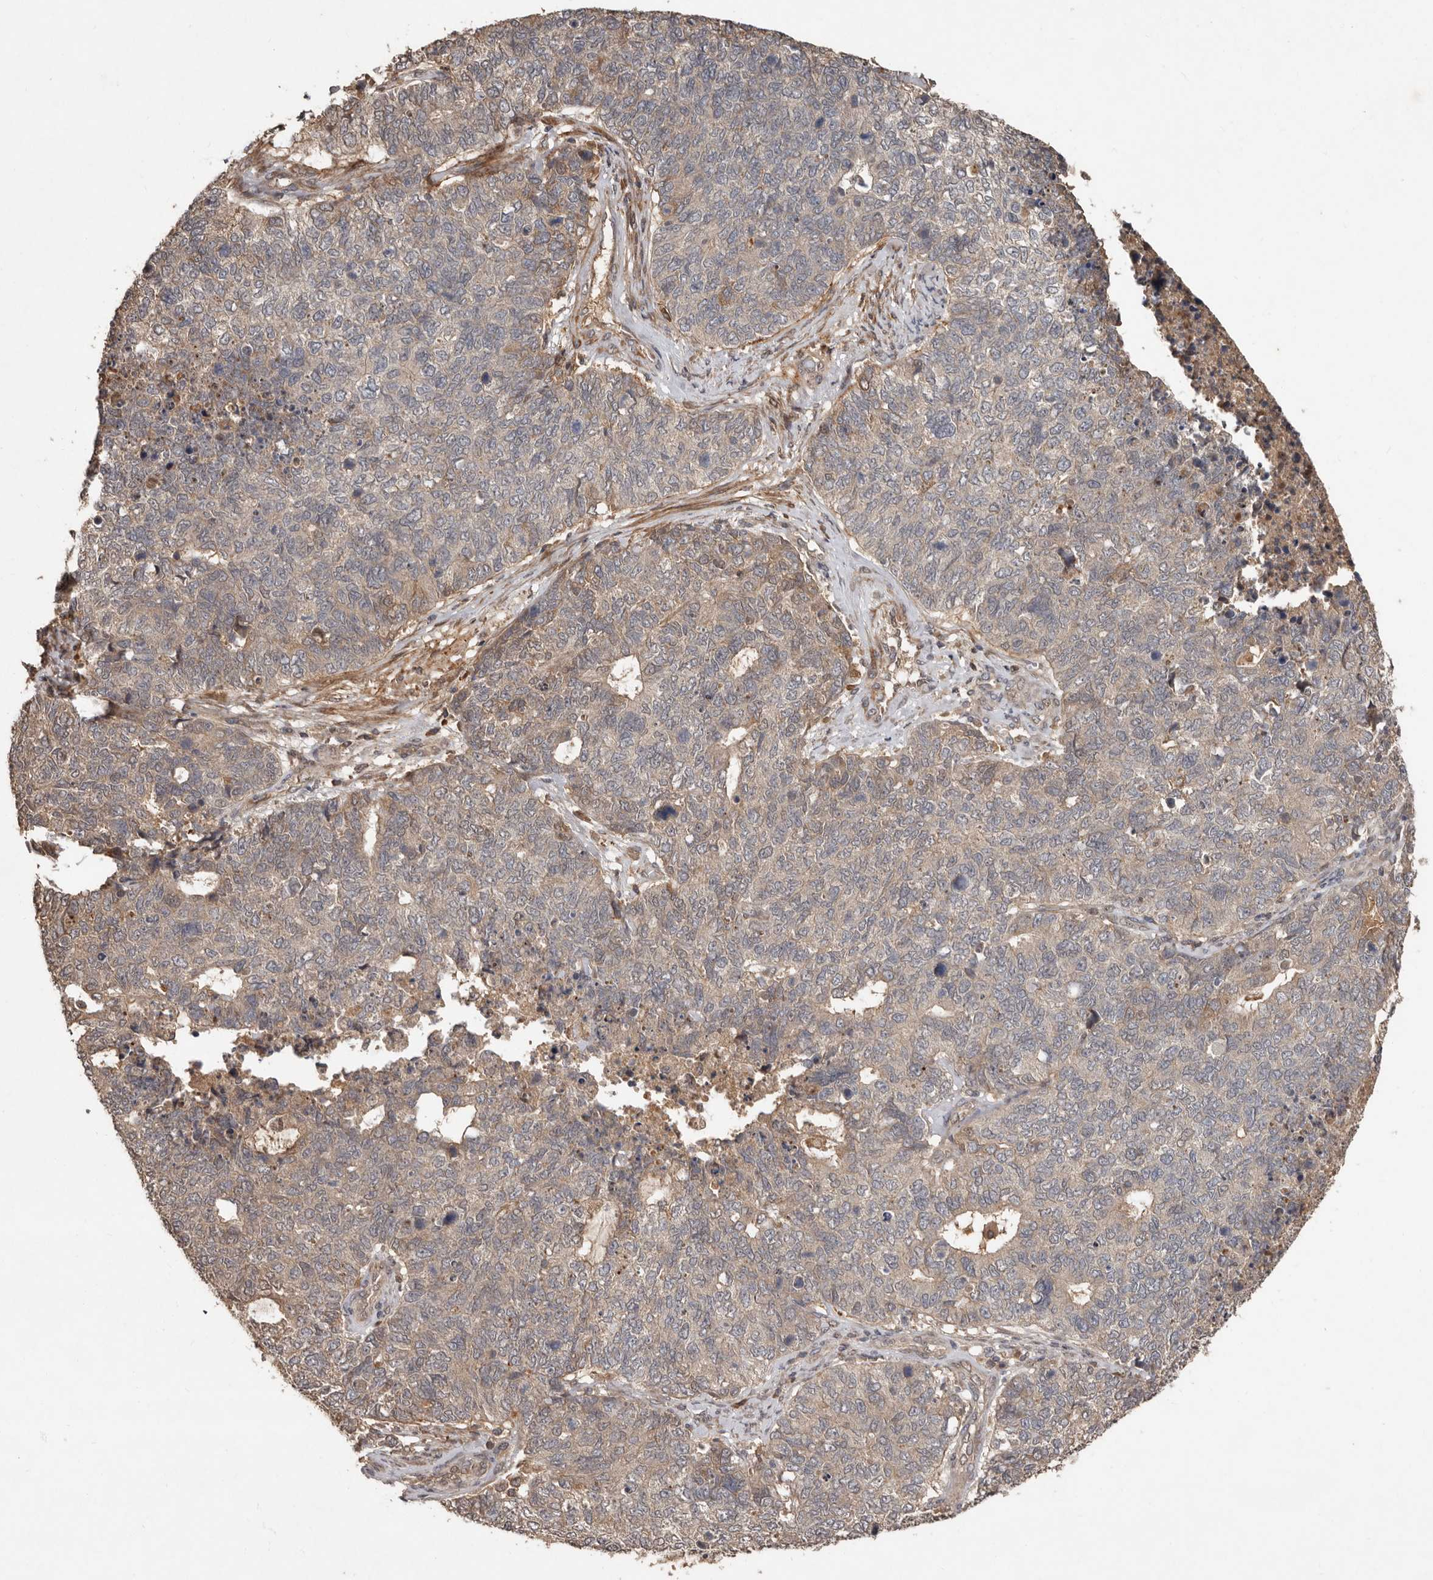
{"staining": {"intensity": "weak", "quantity": "25%-75%", "location": "cytoplasmic/membranous"}, "tissue": "cervical cancer", "cell_type": "Tumor cells", "image_type": "cancer", "snomed": [{"axis": "morphology", "description": "Squamous cell carcinoma, NOS"}, {"axis": "topography", "description": "Cervix"}], "caption": "Immunohistochemistry photomicrograph of neoplastic tissue: human squamous cell carcinoma (cervical) stained using immunohistochemistry (IHC) displays low levels of weak protein expression localized specifically in the cytoplasmic/membranous of tumor cells, appearing as a cytoplasmic/membranous brown color.", "gene": "KIF26B", "patient": {"sex": "female", "age": 63}}